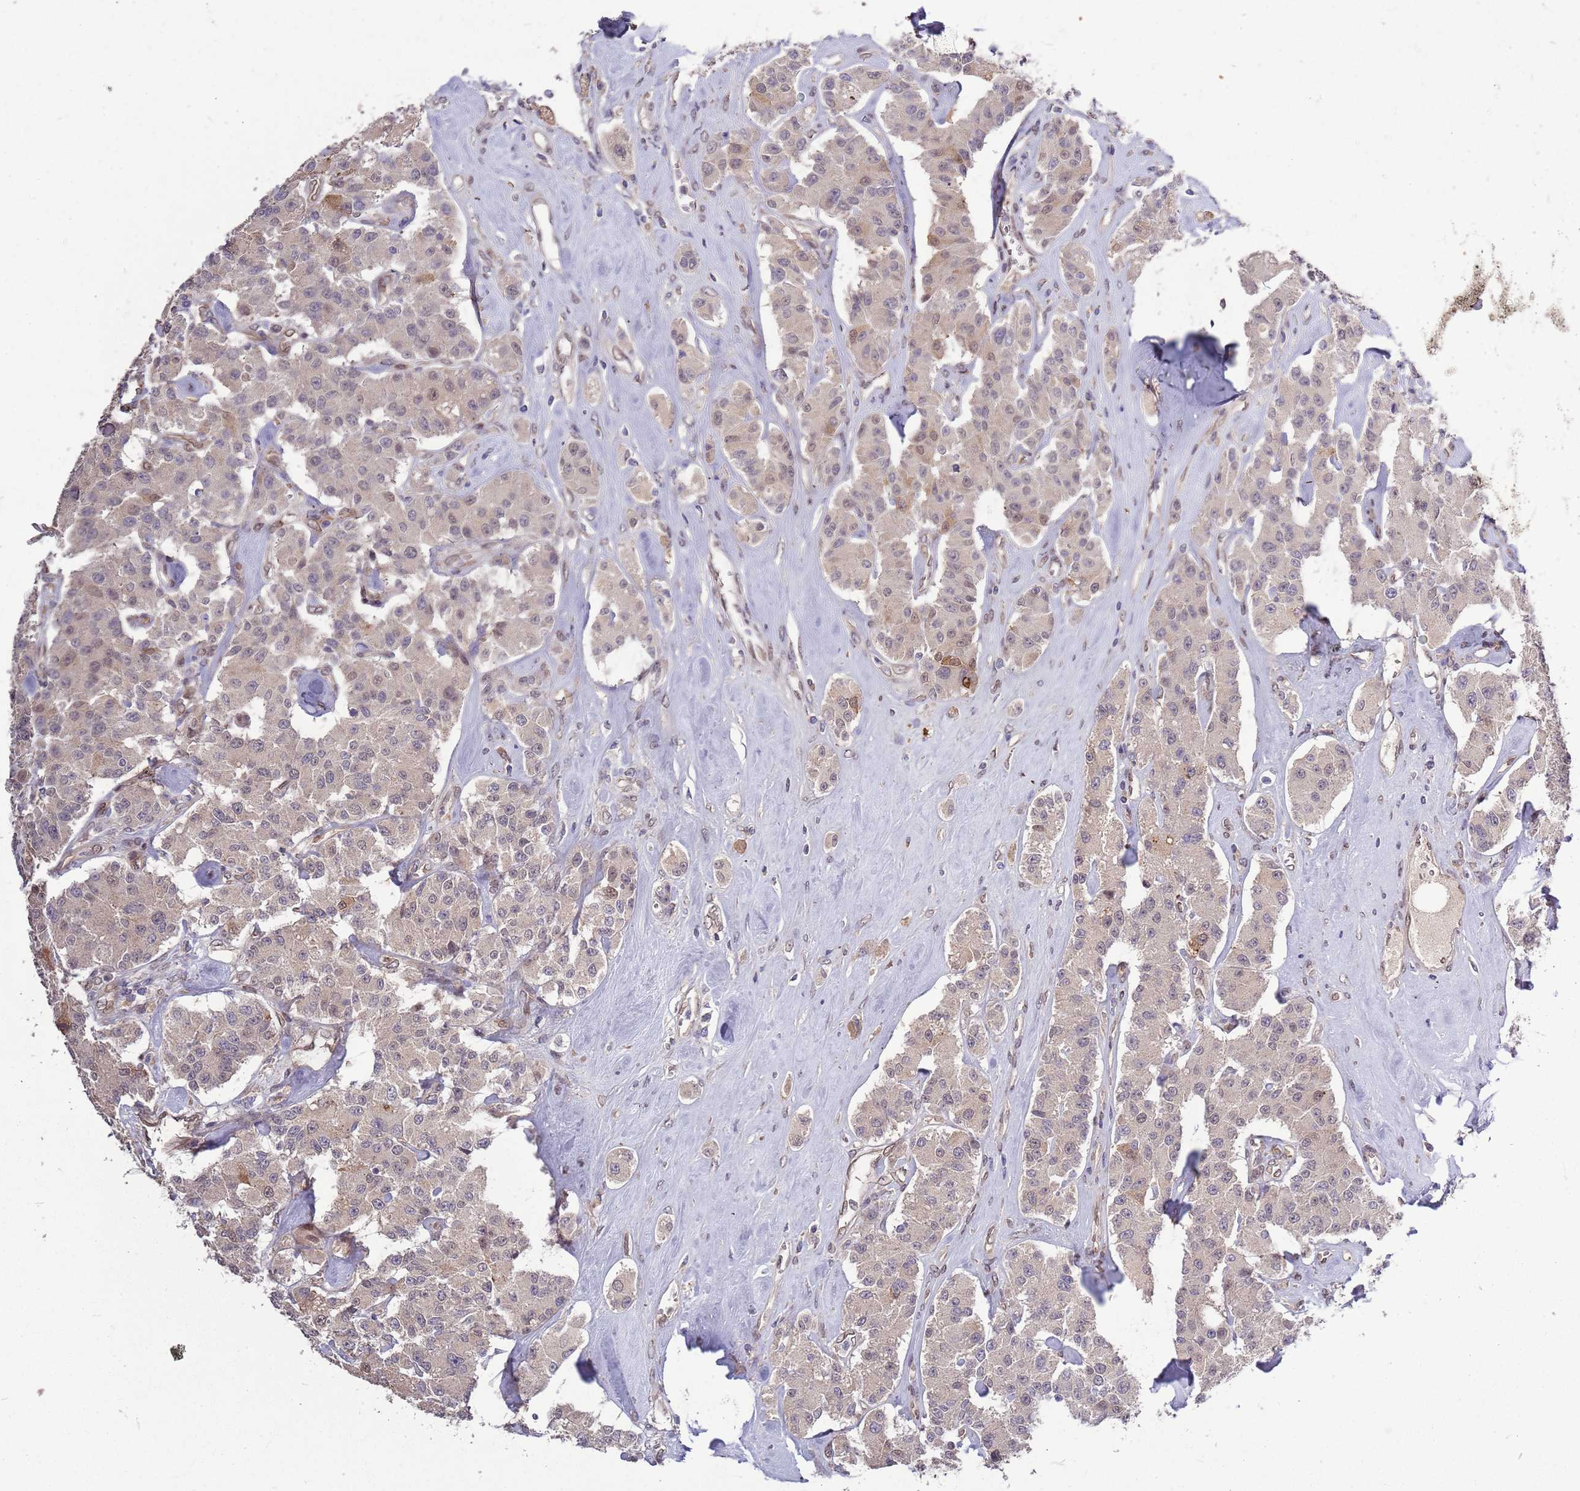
{"staining": {"intensity": "weak", "quantity": "<25%", "location": "nuclear"}, "tissue": "carcinoid", "cell_type": "Tumor cells", "image_type": "cancer", "snomed": [{"axis": "morphology", "description": "Carcinoid, malignant, NOS"}, {"axis": "topography", "description": "Pancreas"}], "caption": "Immunohistochemistry photomicrograph of human carcinoid stained for a protein (brown), which exhibits no staining in tumor cells.", "gene": "ZNF665", "patient": {"sex": "male", "age": 41}}